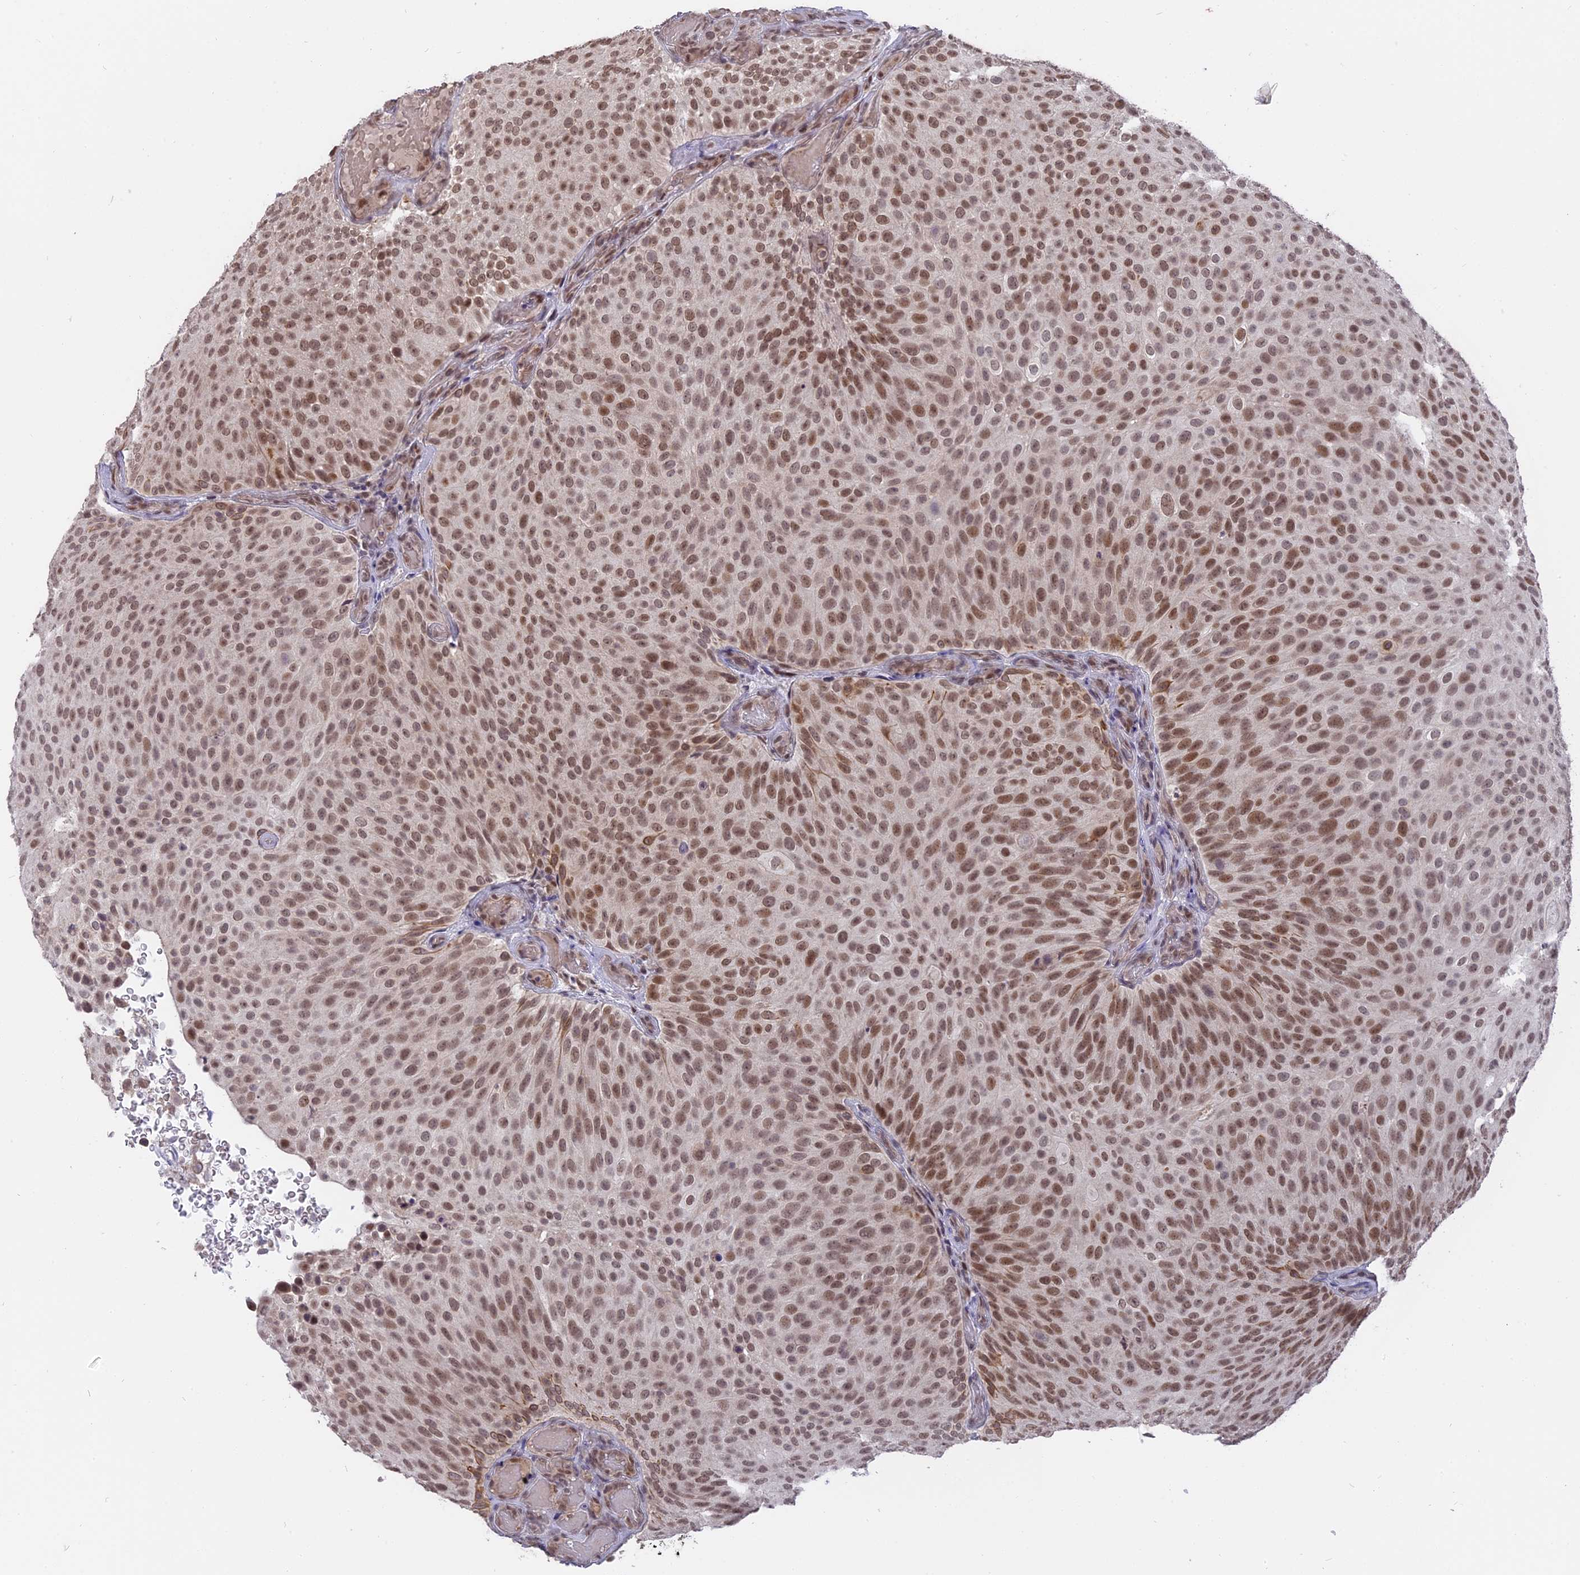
{"staining": {"intensity": "moderate", "quantity": ">75%", "location": "nuclear"}, "tissue": "urothelial cancer", "cell_type": "Tumor cells", "image_type": "cancer", "snomed": [{"axis": "morphology", "description": "Urothelial carcinoma, Low grade"}, {"axis": "topography", "description": "Urinary bladder"}], "caption": "Immunohistochemical staining of human urothelial cancer shows moderate nuclear protein staining in approximately >75% of tumor cells.", "gene": "NR1H3", "patient": {"sex": "male", "age": 78}}